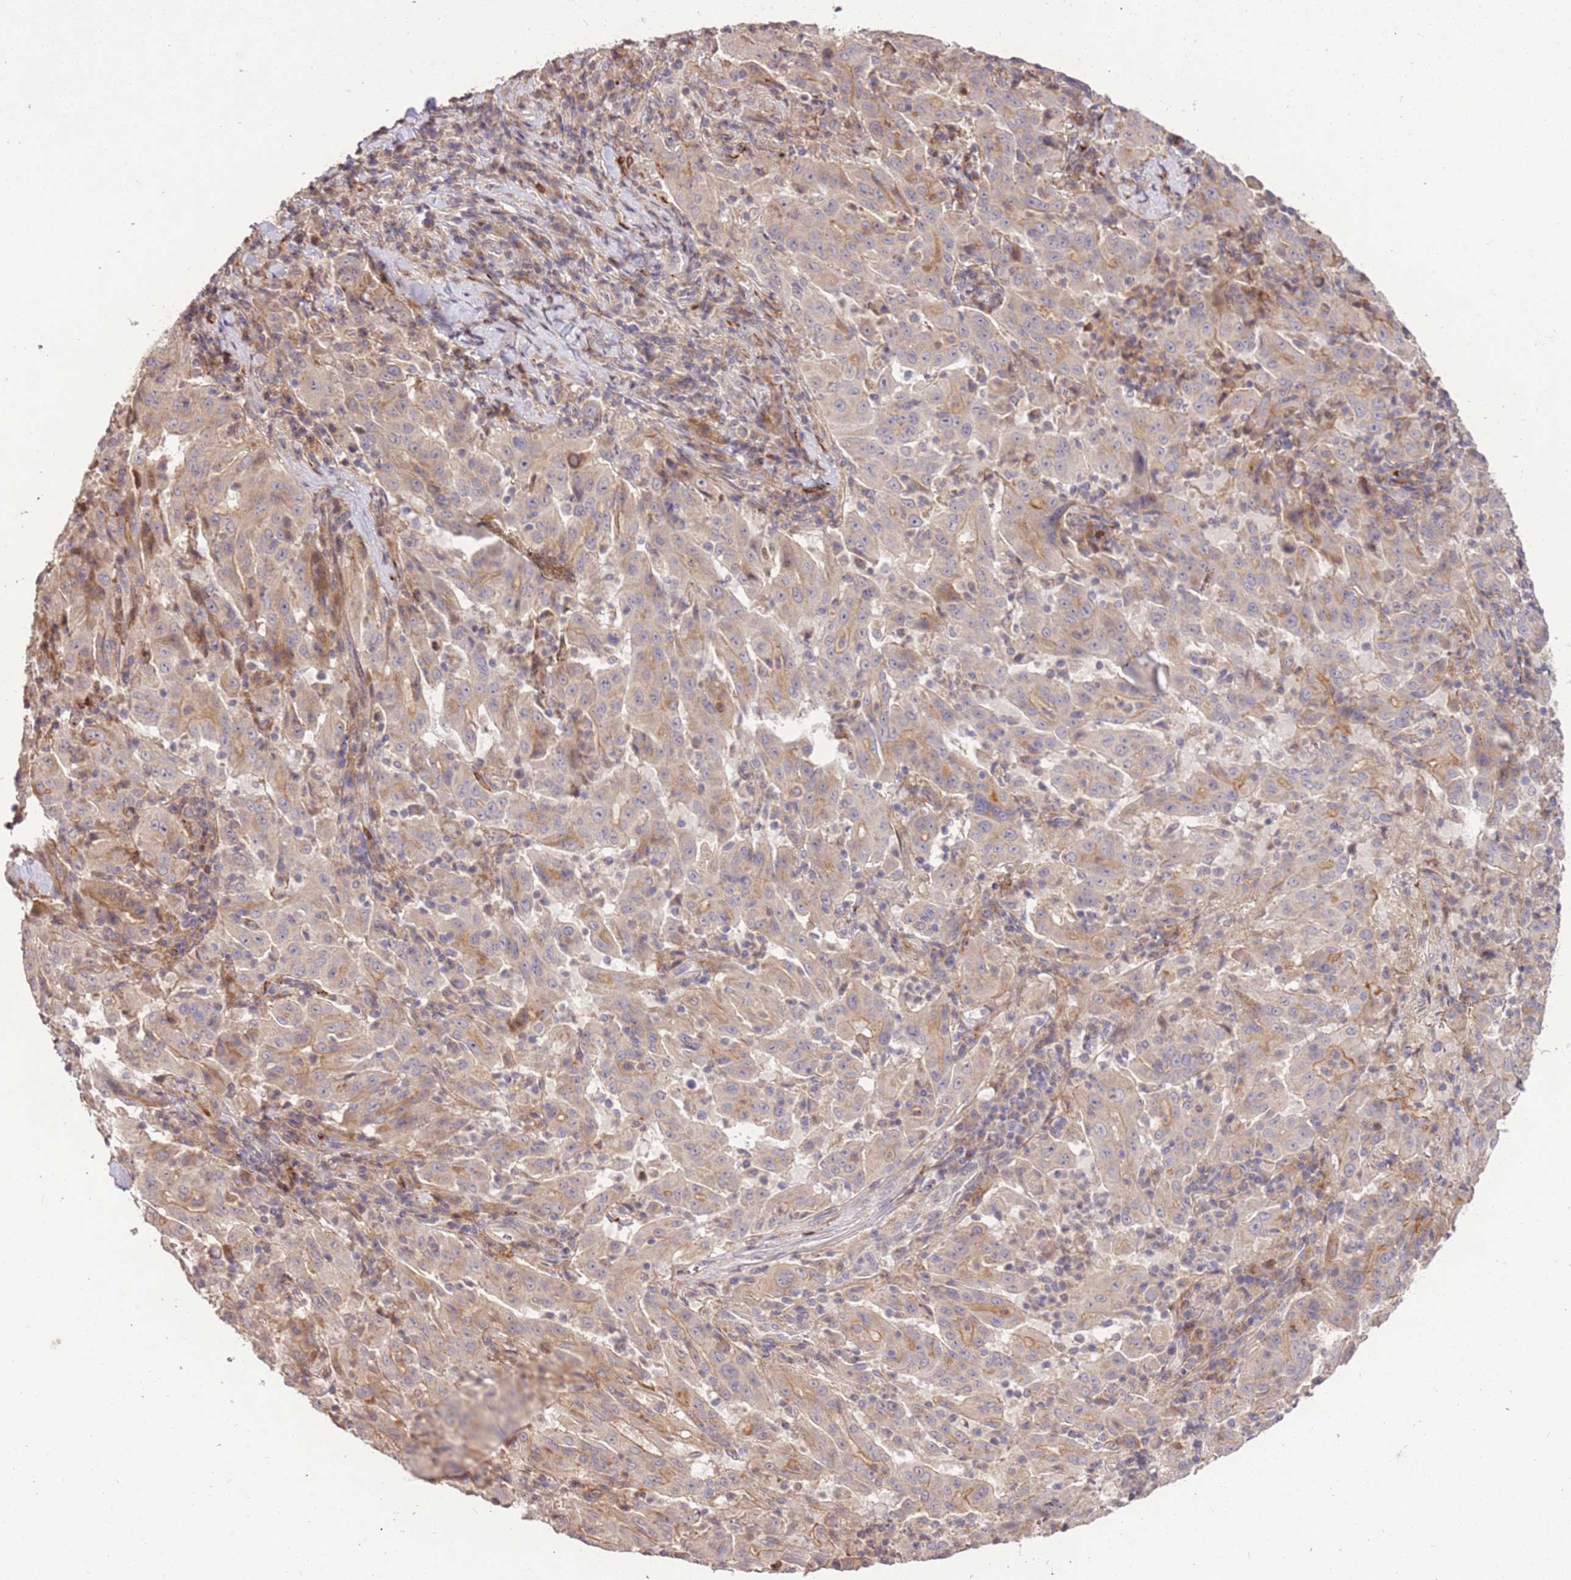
{"staining": {"intensity": "weak", "quantity": "25%-75%", "location": "cytoplasmic/membranous"}, "tissue": "pancreatic cancer", "cell_type": "Tumor cells", "image_type": "cancer", "snomed": [{"axis": "morphology", "description": "Adenocarcinoma, NOS"}, {"axis": "topography", "description": "Pancreas"}], "caption": "Pancreatic cancer tissue demonstrates weak cytoplasmic/membranous positivity in about 25%-75% of tumor cells, visualized by immunohistochemistry.", "gene": "SLC16A4", "patient": {"sex": "male", "age": 63}}